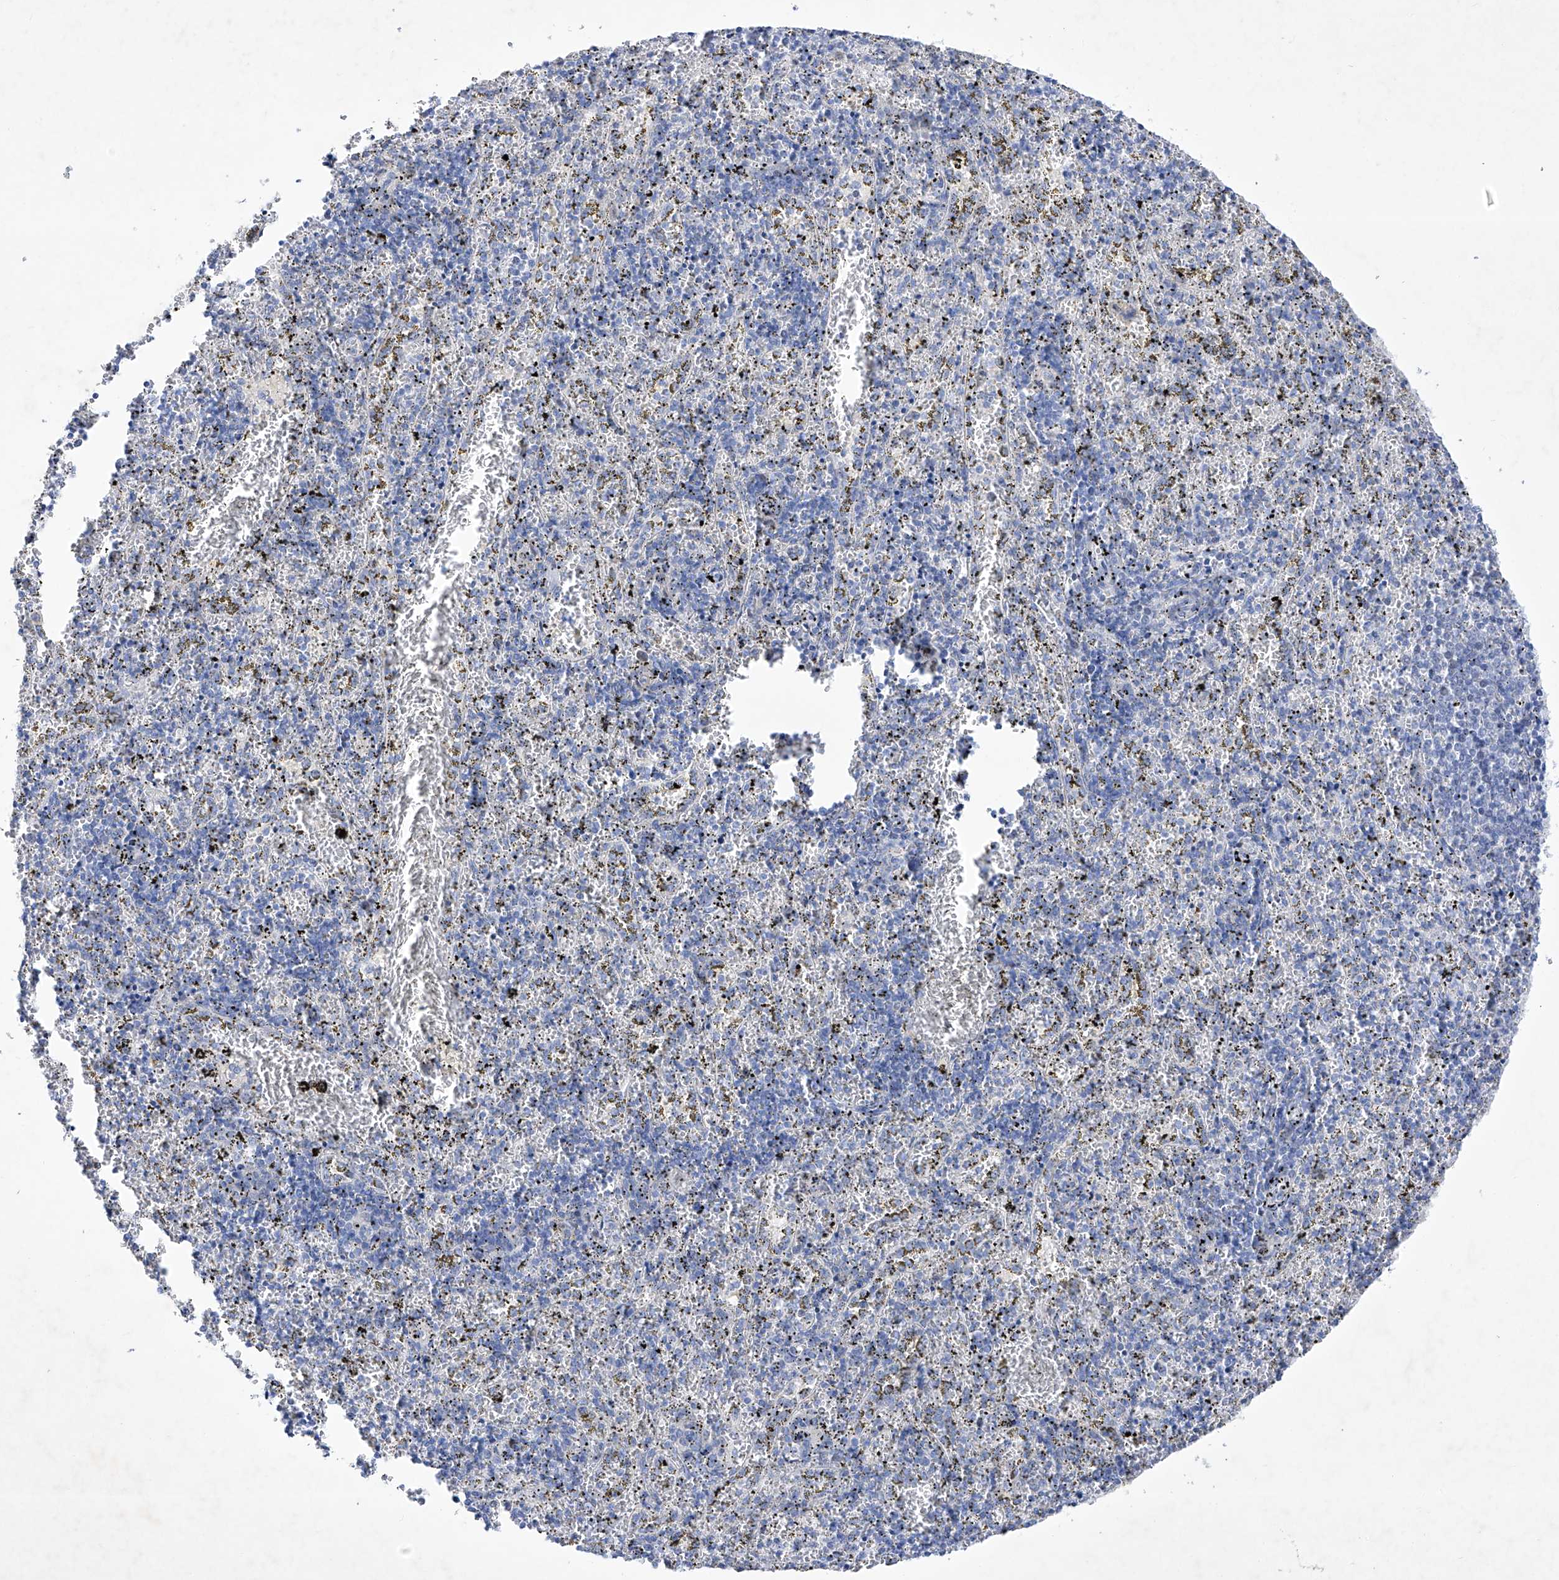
{"staining": {"intensity": "negative", "quantity": "none", "location": "none"}, "tissue": "spleen", "cell_type": "Cells in red pulp", "image_type": "normal", "snomed": [{"axis": "morphology", "description": "Normal tissue, NOS"}, {"axis": "topography", "description": "Spleen"}], "caption": "Immunohistochemistry (IHC) image of unremarkable spleen stained for a protein (brown), which shows no positivity in cells in red pulp.", "gene": "C1orf87", "patient": {"sex": "male", "age": 11}}